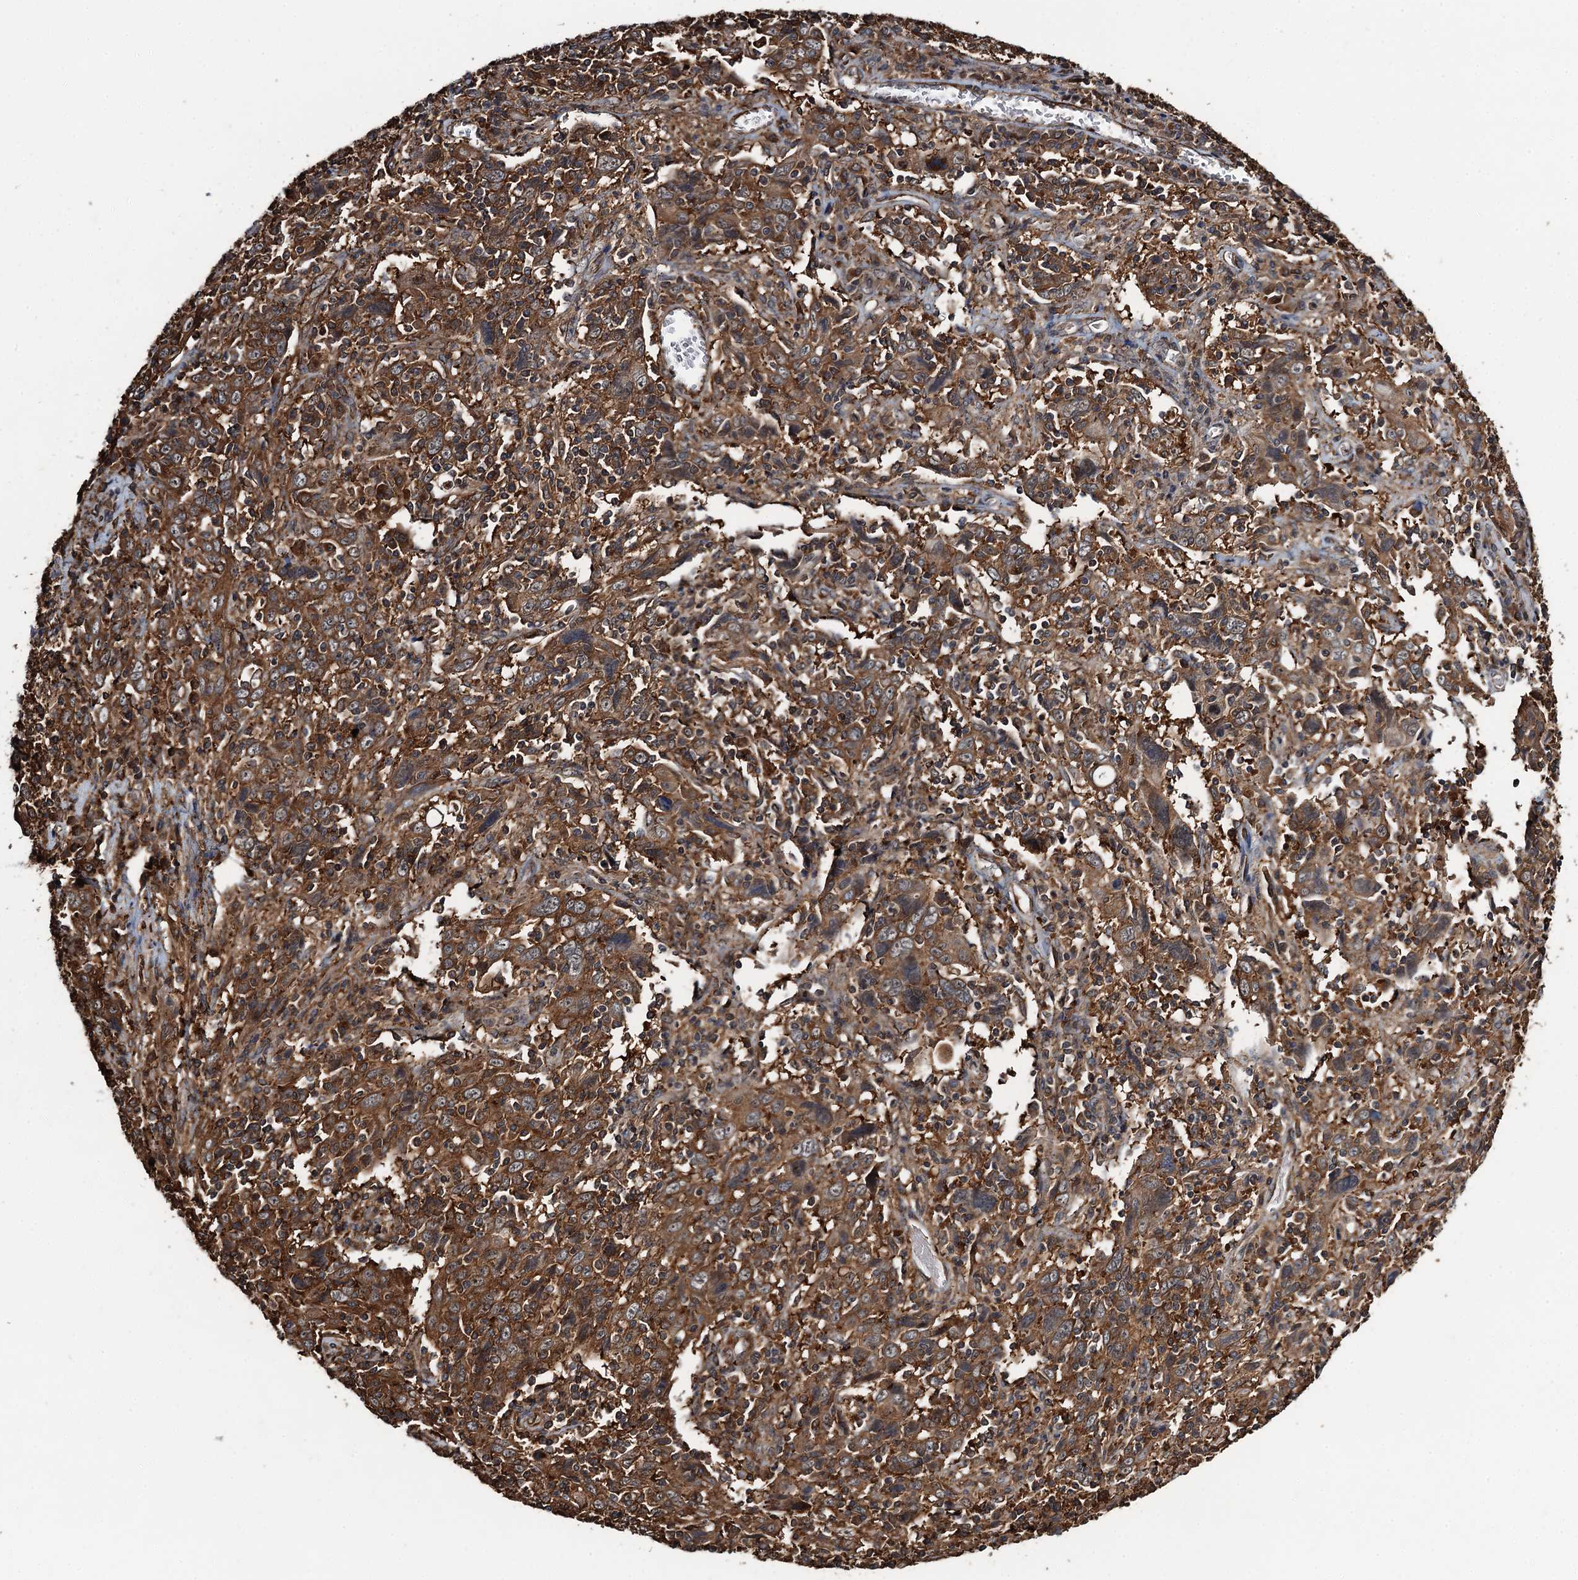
{"staining": {"intensity": "strong", "quantity": ">75%", "location": "cytoplasmic/membranous"}, "tissue": "cervical cancer", "cell_type": "Tumor cells", "image_type": "cancer", "snomed": [{"axis": "morphology", "description": "Squamous cell carcinoma, NOS"}, {"axis": "topography", "description": "Cervix"}], "caption": "Cervical cancer stained with a protein marker shows strong staining in tumor cells.", "gene": "WHAMM", "patient": {"sex": "female", "age": 46}}